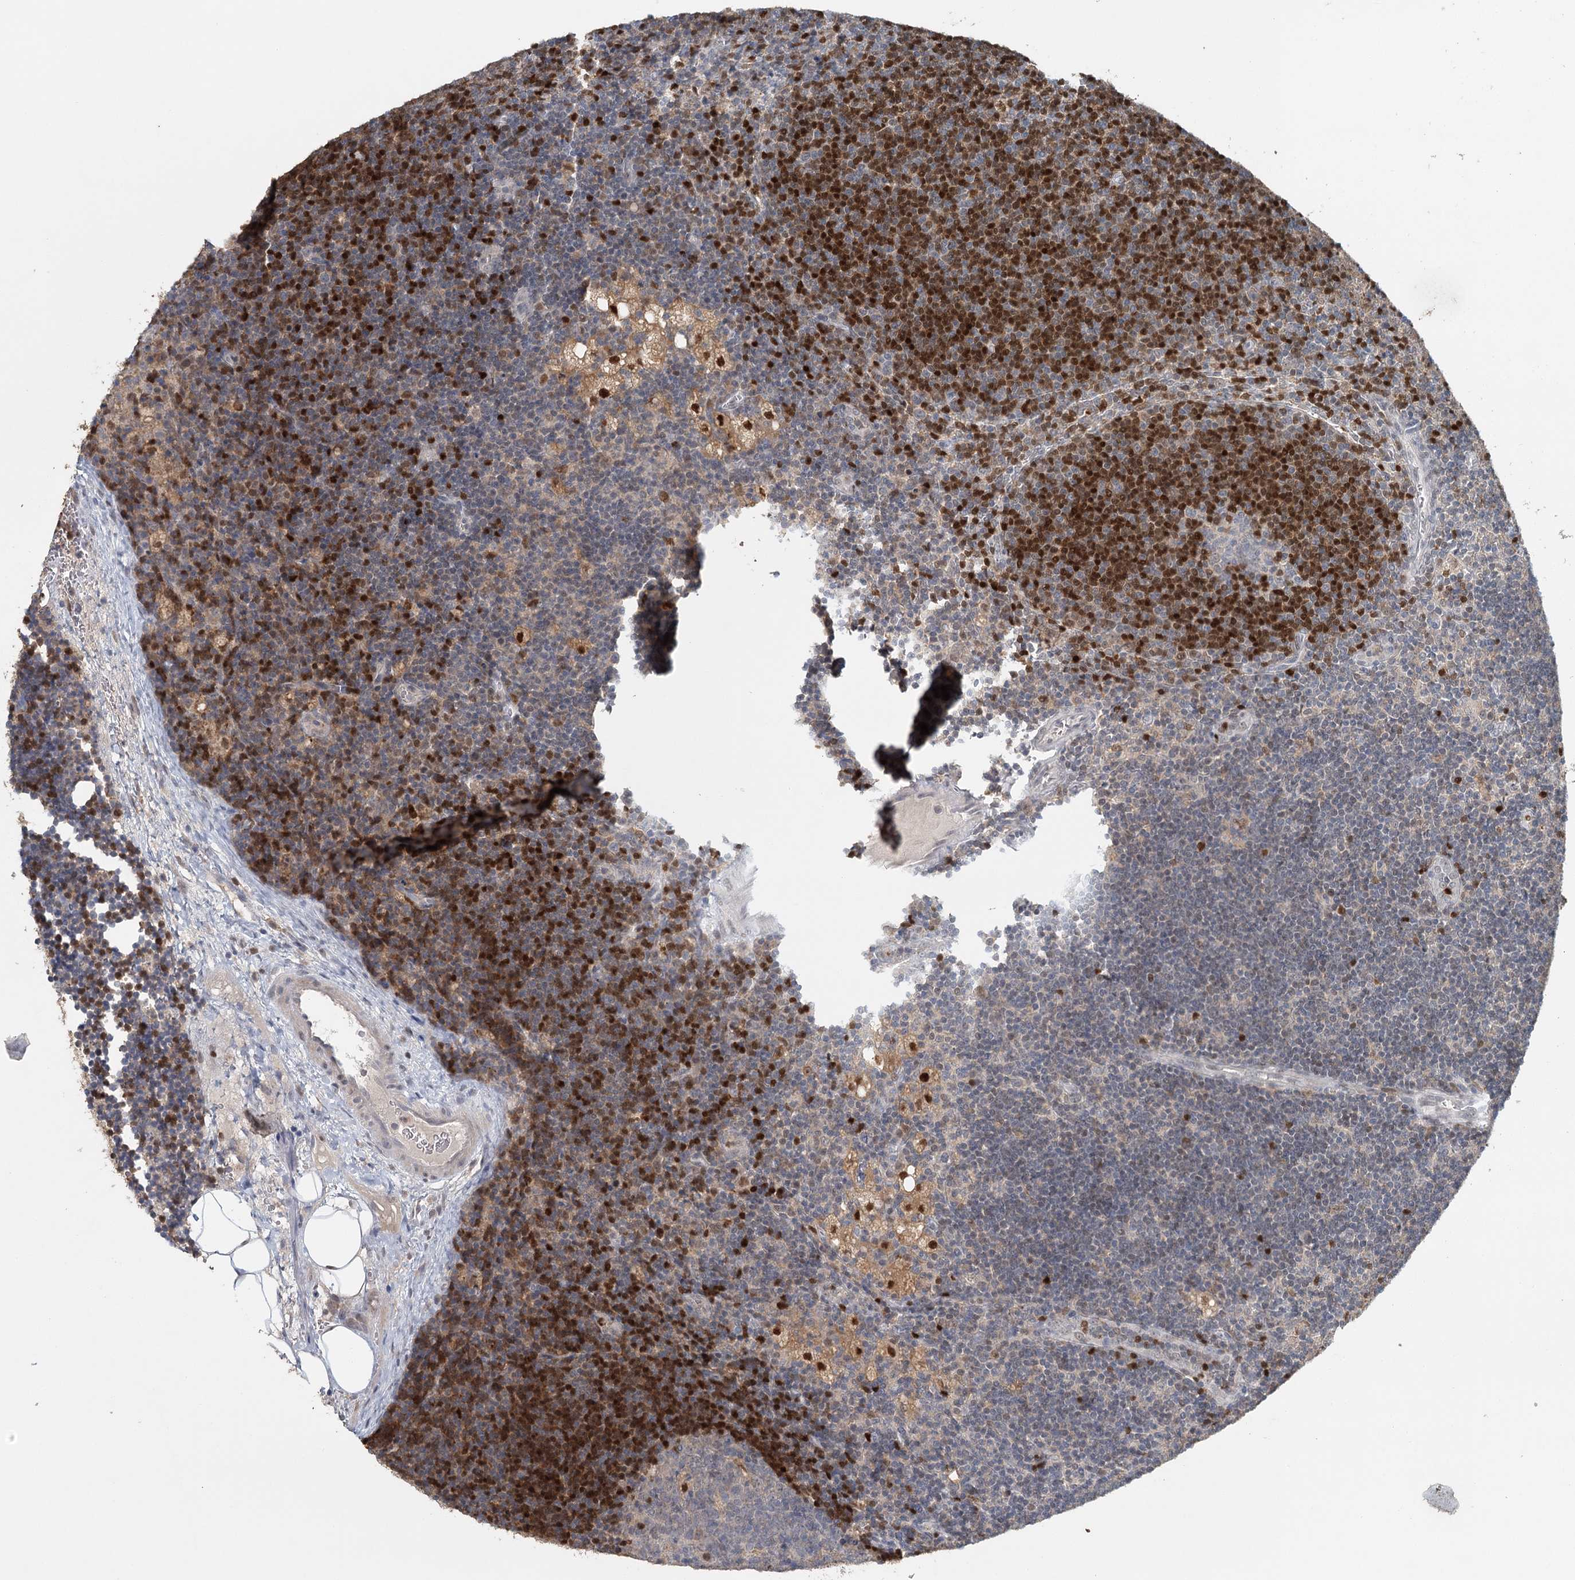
{"staining": {"intensity": "strong", "quantity": "<25%", "location": "nuclear"}, "tissue": "lymph node", "cell_type": "Germinal center cells", "image_type": "normal", "snomed": [{"axis": "morphology", "description": "Normal tissue, NOS"}, {"axis": "topography", "description": "Lymph node"}], "caption": "Brown immunohistochemical staining in benign lymph node demonstrates strong nuclear staining in approximately <25% of germinal center cells.", "gene": "ADK", "patient": {"sex": "male", "age": 24}}